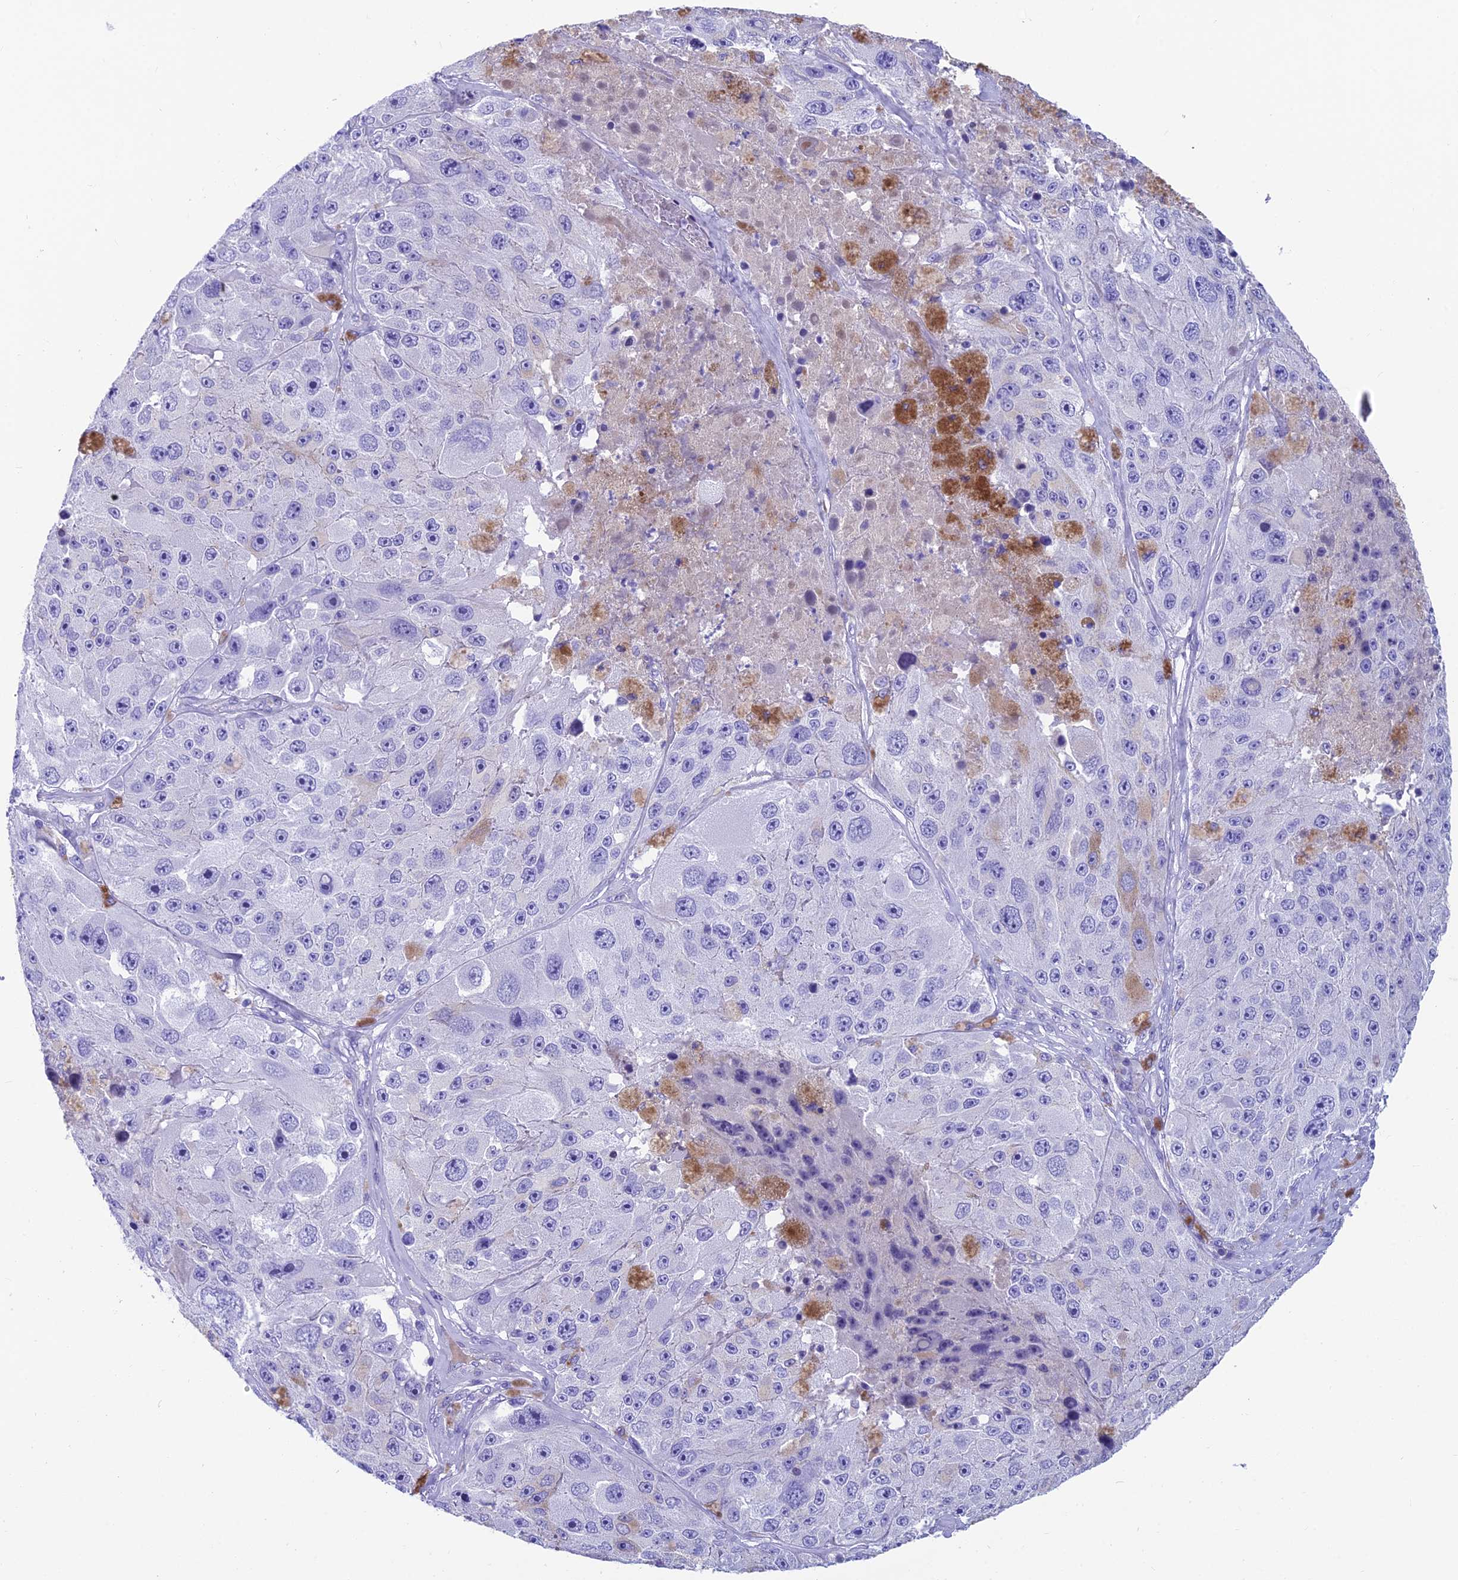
{"staining": {"intensity": "negative", "quantity": "none", "location": "none"}, "tissue": "melanoma", "cell_type": "Tumor cells", "image_type": "cancer", "snomed": [{"axis": "morphology", "description": "Malignant melanoma, Metastatic site"}, {"axis": "topography", "description": "Lymph node"}], "caption": "The image displays no staining of tumor cells in malignant melanoma (metastatic site).", "gene": "GNG11", "patient": {"sex": "male", "age": 62}}